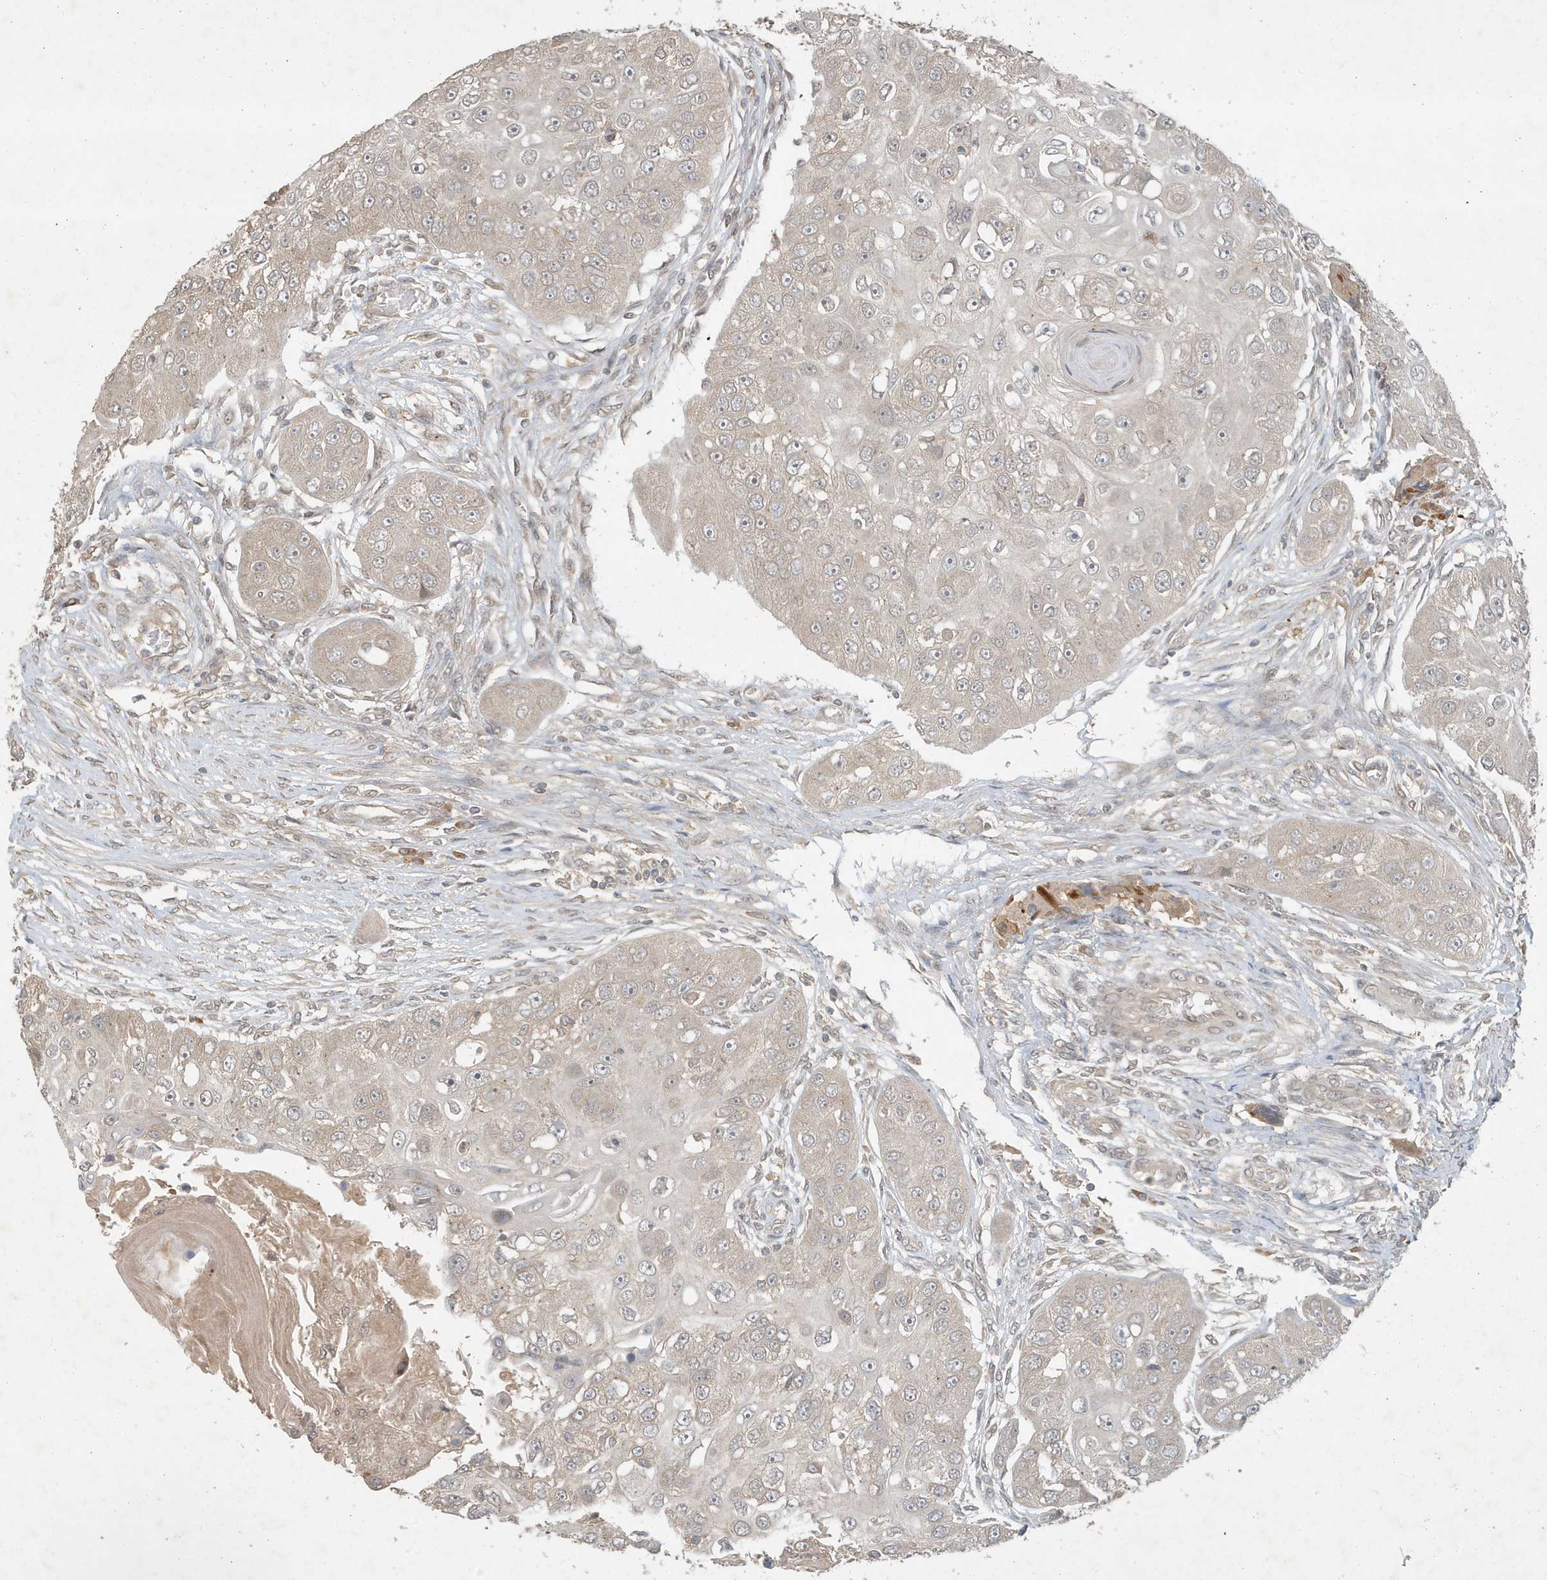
{"staining": {"intensity": "negative", "quantity": "none", "location": "none"}, "tissue": "head and neck cancer", "cell_type": "Tumor cells", "image_type": "cancer", "snomed": [{"axis": "morphology", "description": "Normal tissue, NOS"}, {"axis": "morphology", "description": "Squamous cell carcinoma, NOS"}, {"axis": "topography", "description": "Skeletal muscle"}, {"axis": "topography", "description": "Head-Neck"}], "caption": "Human head and neck cancer stained for a protein using IHC exhibits no positivity in tumor cells.", "gene": "ABCB9", "patient": {"sex": "male", "age": 51}}